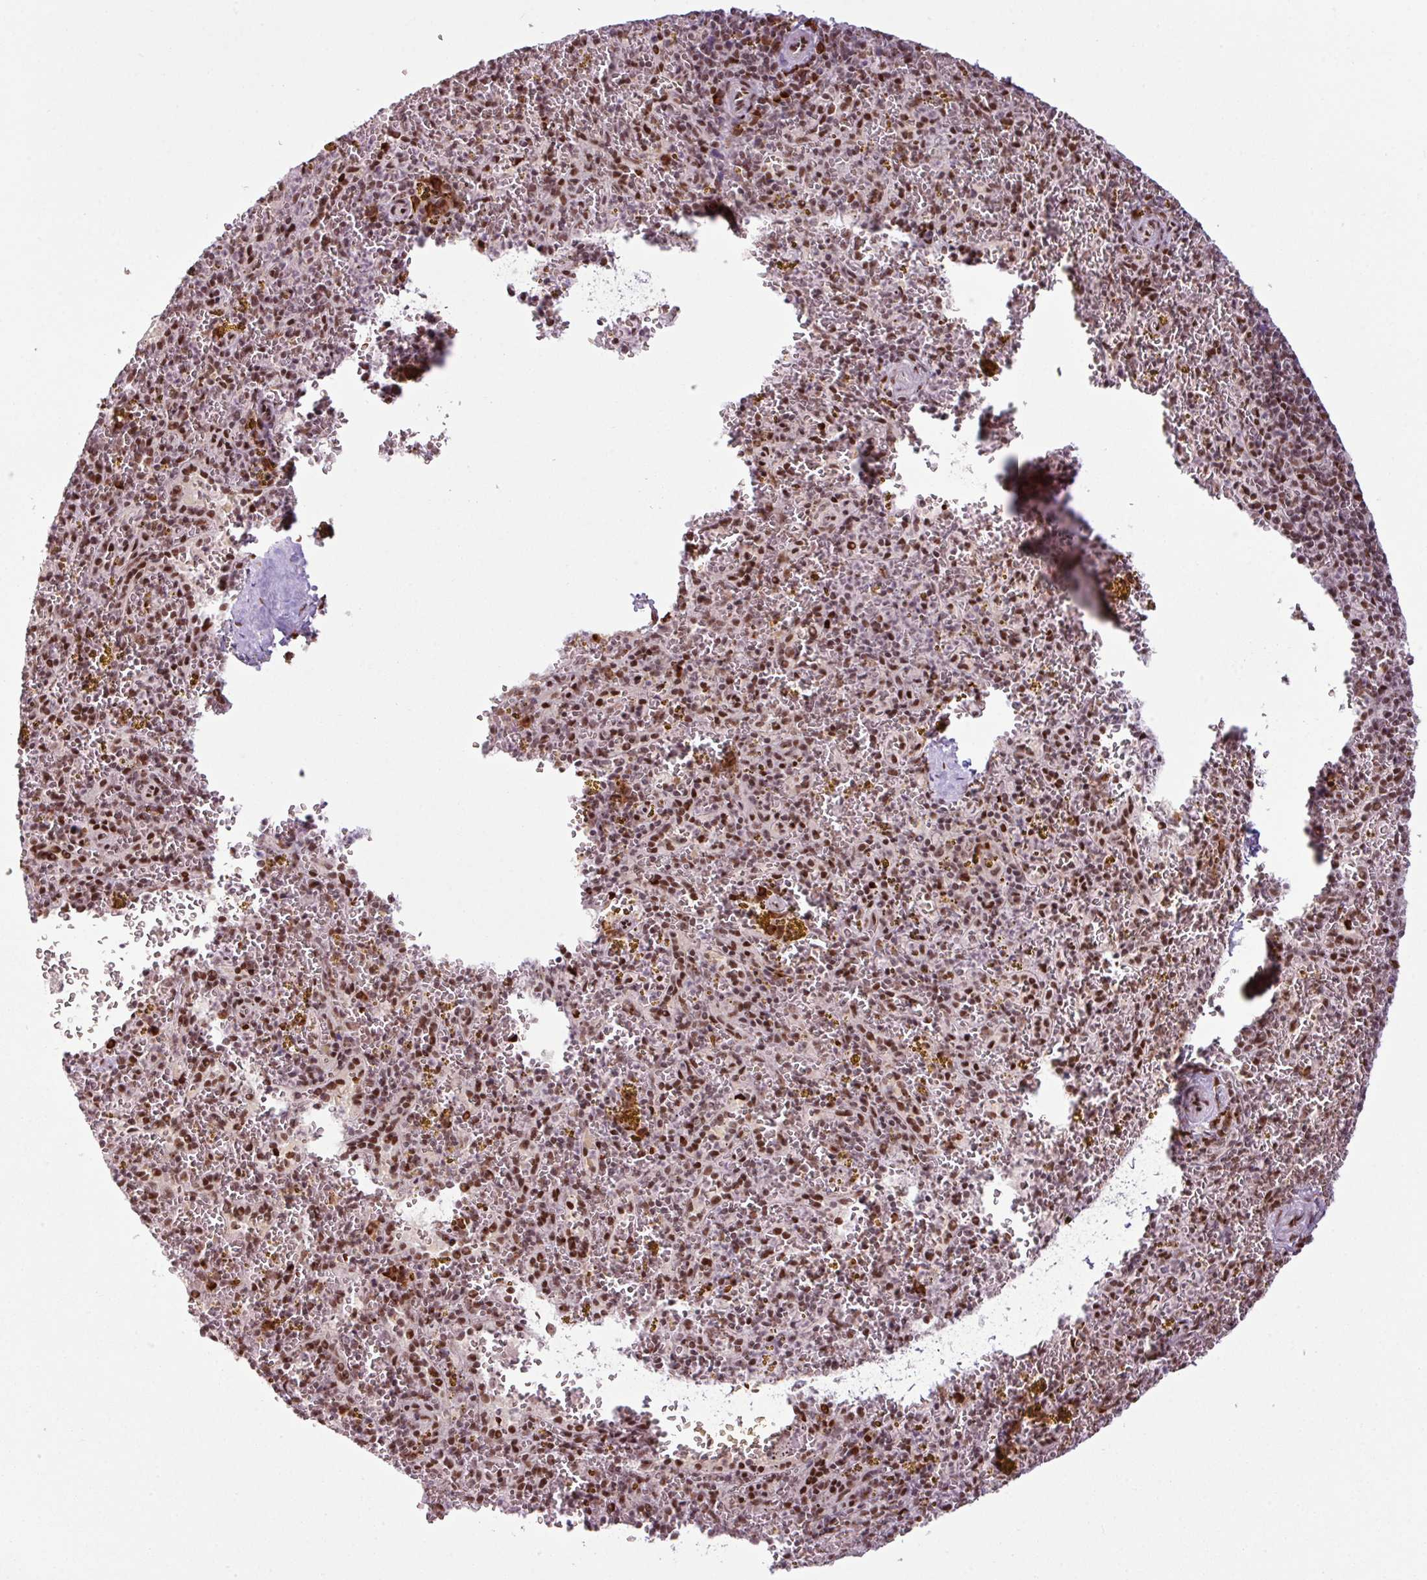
{"staining": {"intensity": "moderate", "quantity": "25%-75%", "location": "nuclear"}, "tissue": "spleen", "cell_type": "Cells in red pulp", "image_type": "normal", "snomed": [{"axis": "morphology", "description": "Normal tissue, NOS"}, {"axis": "topography", "description": "Spleen"}], "caption": "Immunohistochemistry of normal spleen demonstrates medium levels of moderate nuclear staining in approximately 25%-75% of cells in red pulp.", "gene": "PRDM5", "patient": {"sex": "male", "age": 57}}